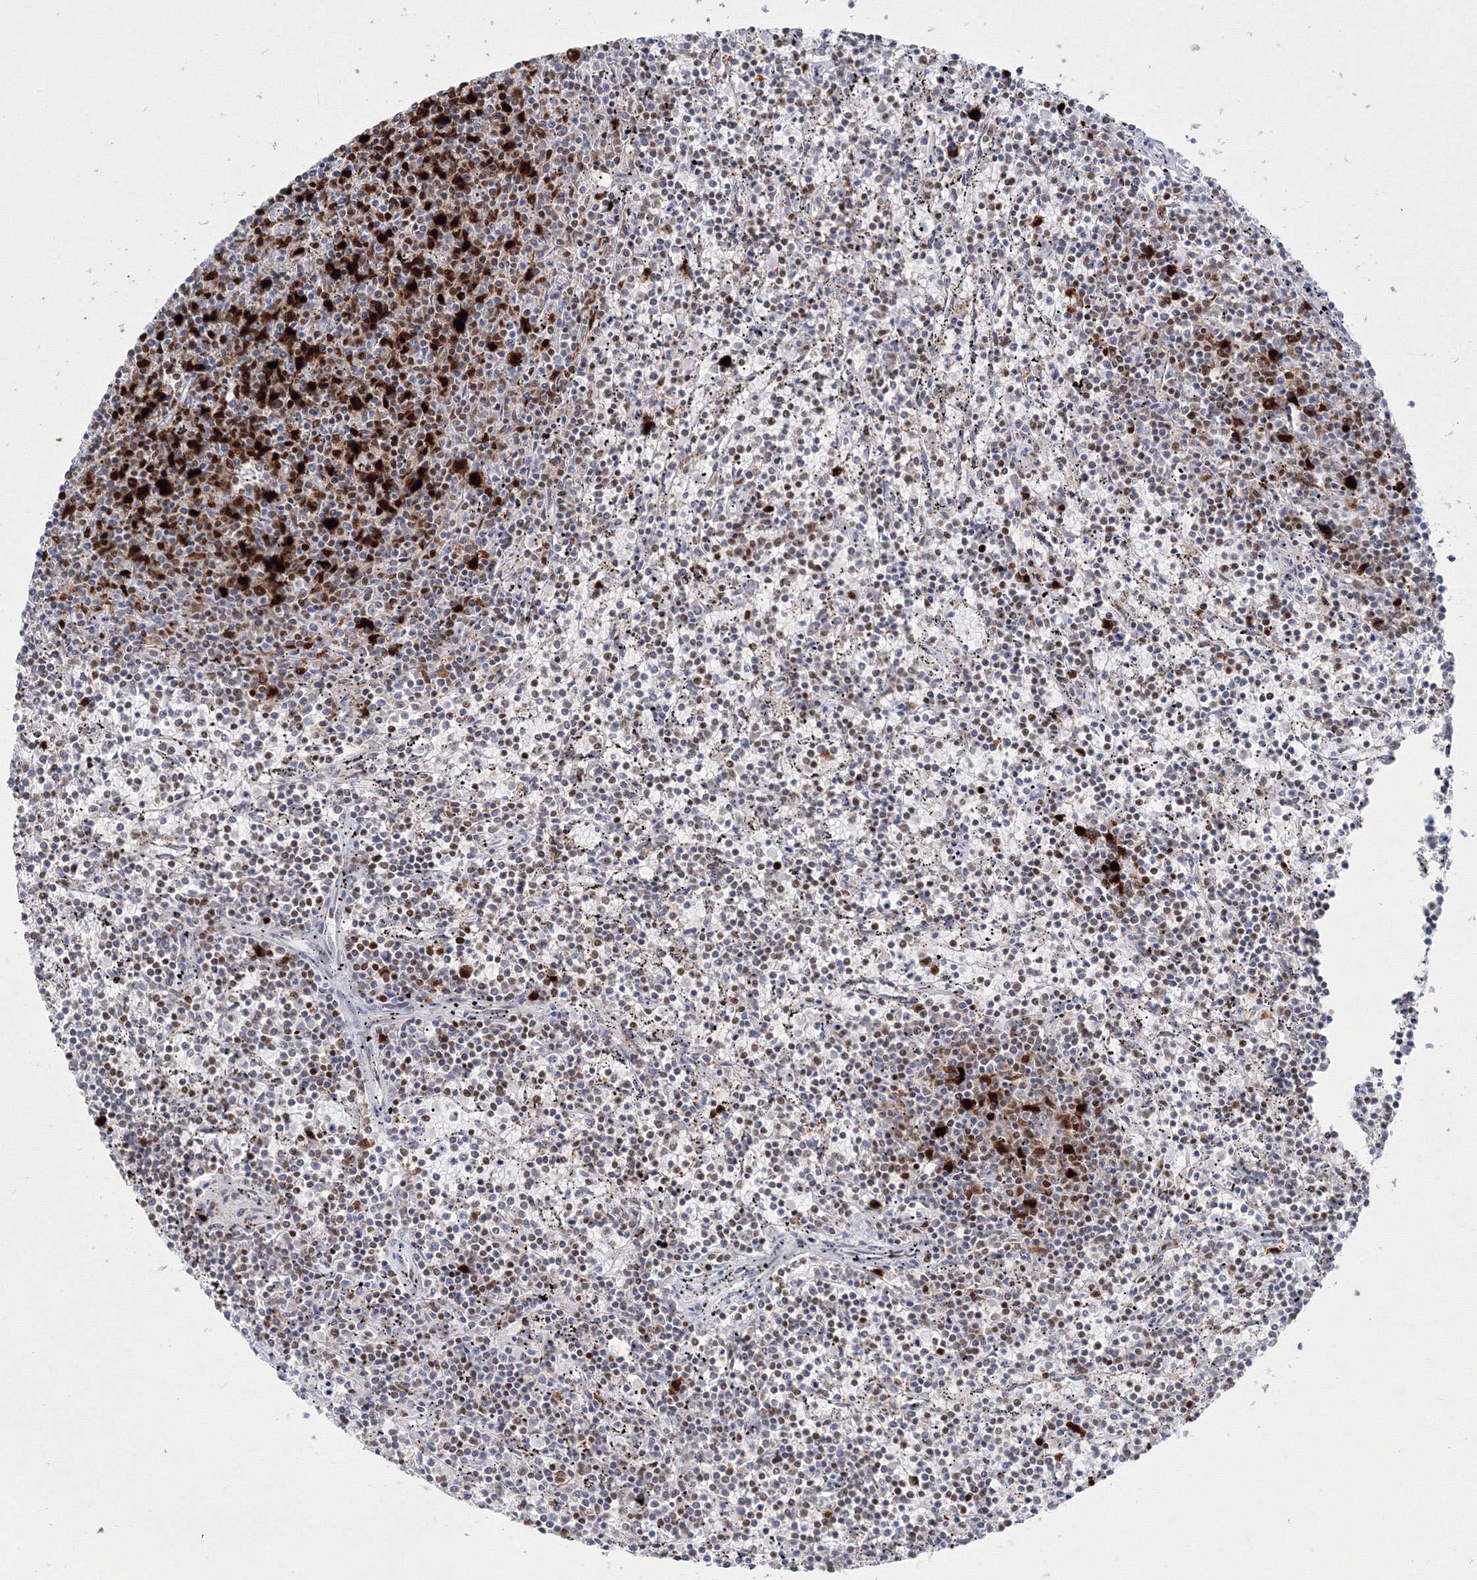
{"staining": {"intensity": "weak", "quantity": "<25%", "location": "nuclear"}, "tissue": "lymphoma", "cell_type": "Tumor cells", "image_type": "cancer", "snomed": [{"axis": "morphology", "description": "Malignant lymphoma, non-Hodgkin's type, Low grade"}, {"axis": "topography", "description": "Spleen"}], "caption": "Tumor cells show no significant positivity in lymphoma.", "gene": "LIG1", "patient": {"sex": "female", "age": 50}}